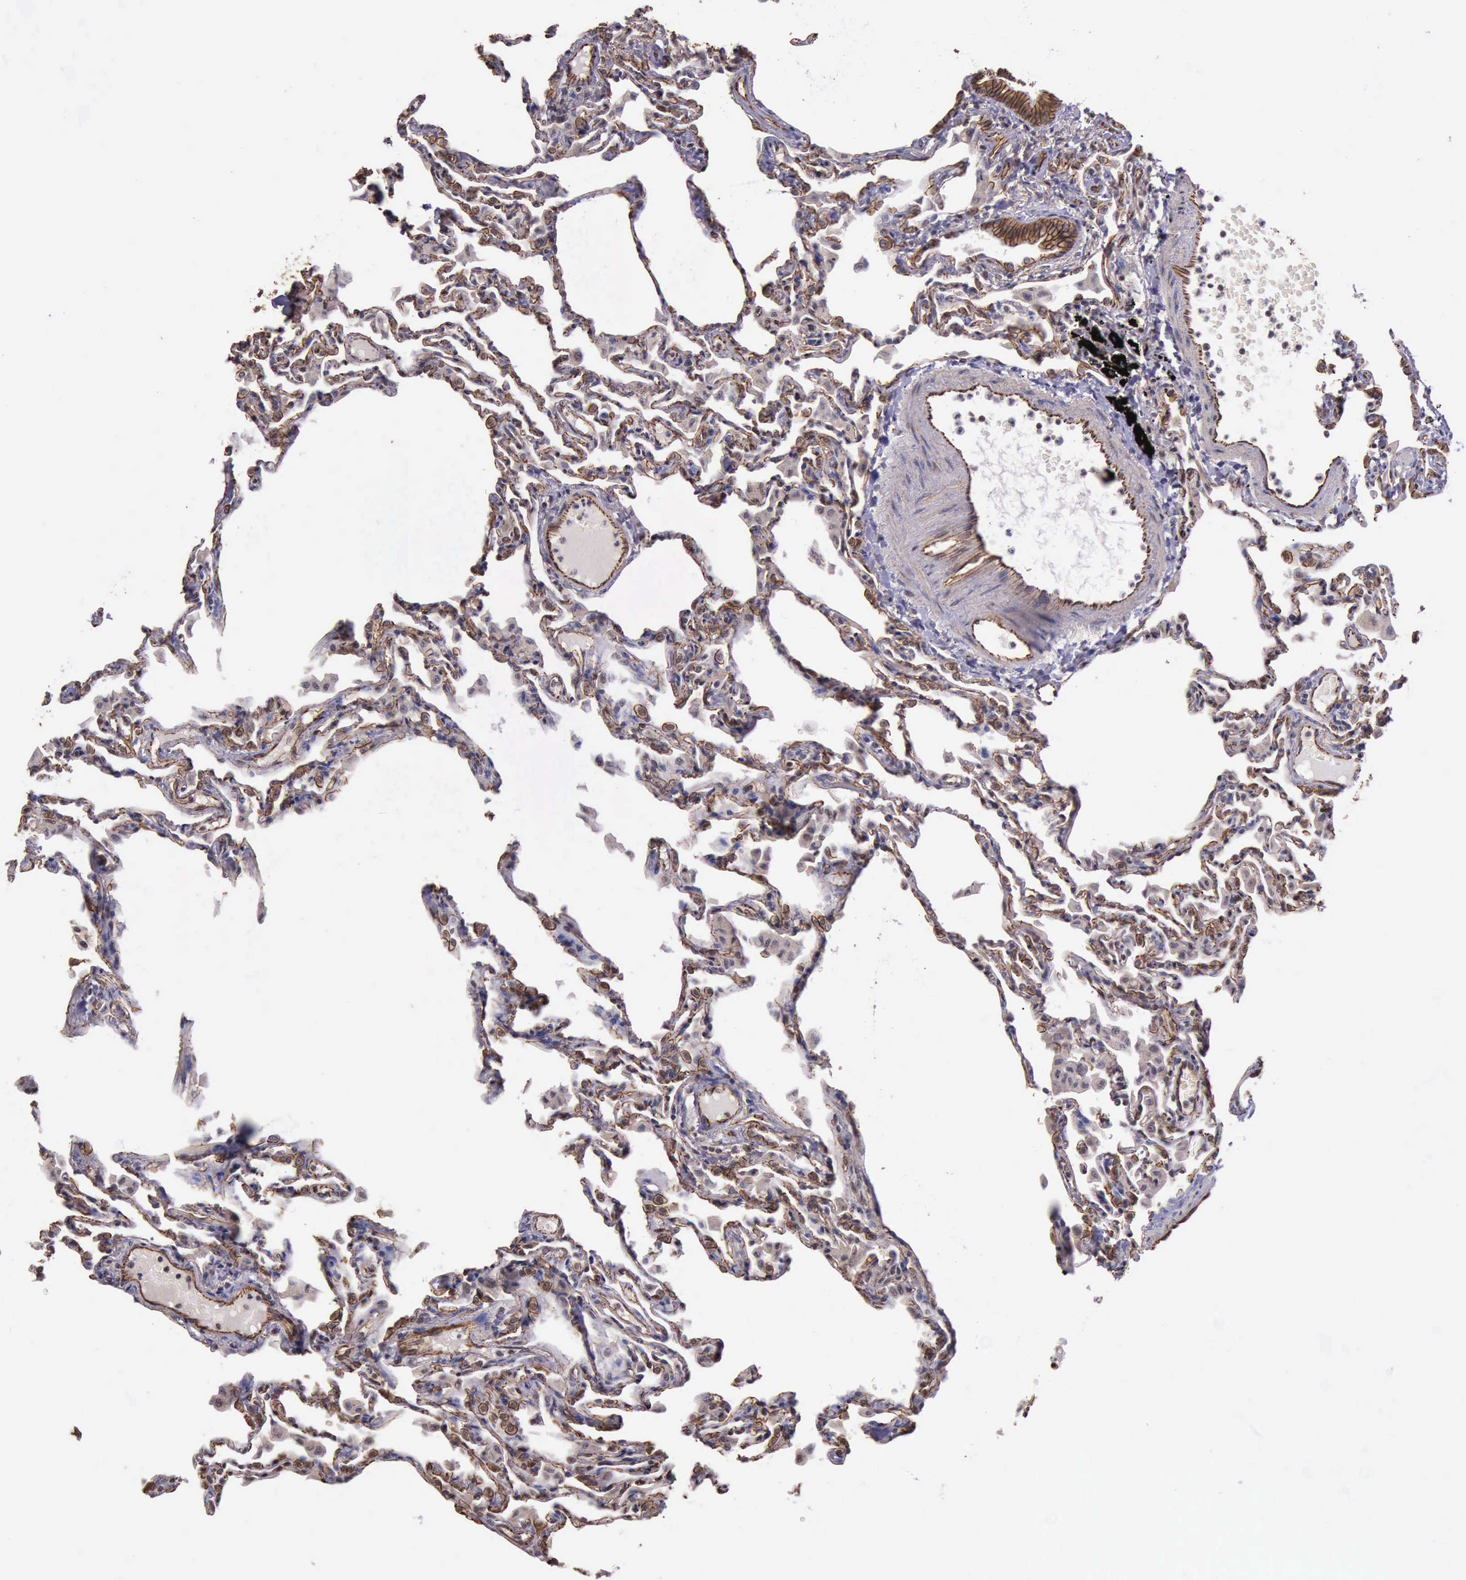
{"staining": {"intensity": "strong", "quantity": "25%-75%", "location": "cytoplasmic/membranous"}, "tissue": "lung", "cell_type": "Alveolar cells", "image_type": "normal", "snomed": [{"axis": "morphology", "description": "Normal tissue, NOS"}, {"axis": "topography", "description": "Lung"}], "caption": "Immunohistochemistry staining of normal lung, which demonstrates high levels of strong cytoplasmic/membranous staining in about 25%-75% of alveolar cells indicating strong cytoplasmic/membranous protein positivity. The staining was performed using DAB (brown) for protein detection and nuclei were counterstained in hematoxylin (blue).", "gene": "CTNNB1", "patient": {"sex": "female", "age": 49}}